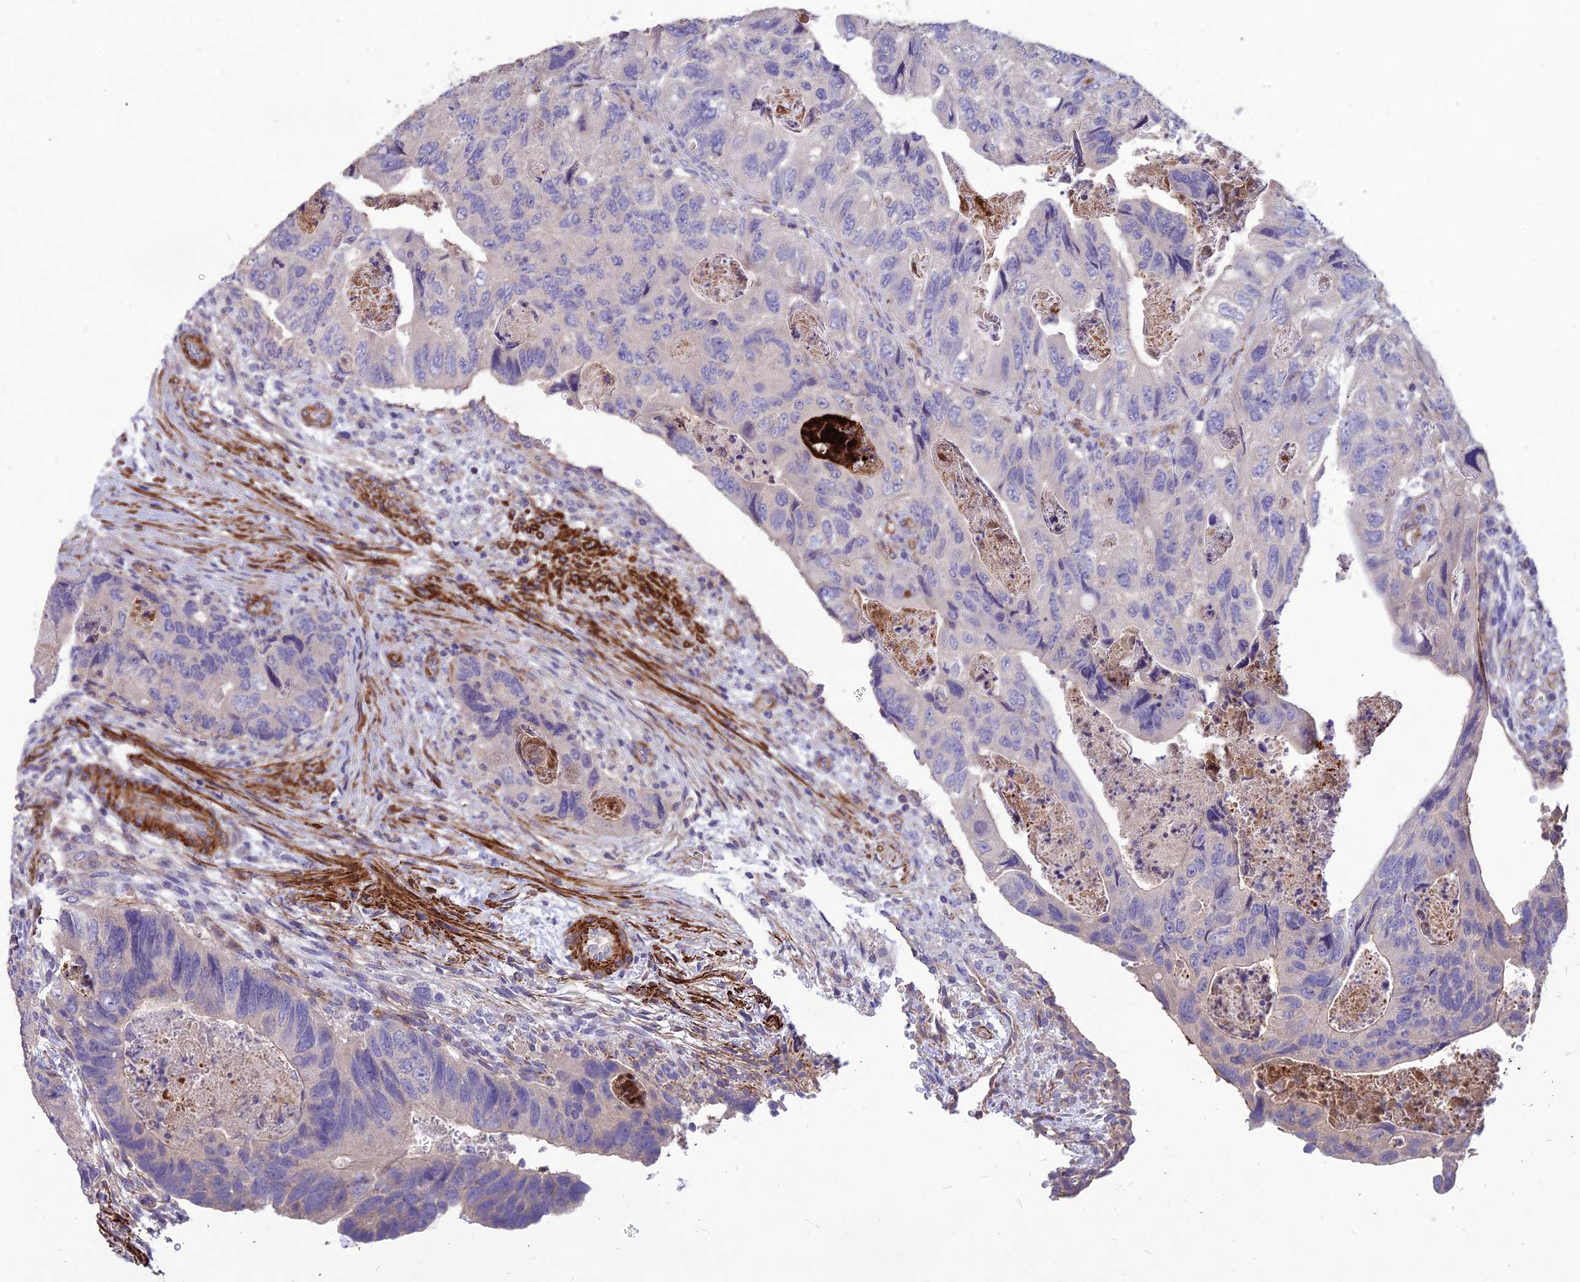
{"staining": {"intensity": "negative", "quantity": "none", "location": "none"}, "tissue": "colorectal cancer", "cell_type": "Tumor cells", "image_type": "cancer", "snomed": [{"axis": "morphology", "description": "Adenocarcinoma, NOS"}, {"axis": "topography", "description": "Rectum"}], "caption": "High power microscopy photomicrograph of an immunohistochemistry micrograph of colorectal adenocarcinoma, revealing no significant positivity in tumor cells.", "gene": "CLUH", "patient": {"sex": "male", "age": 63}}